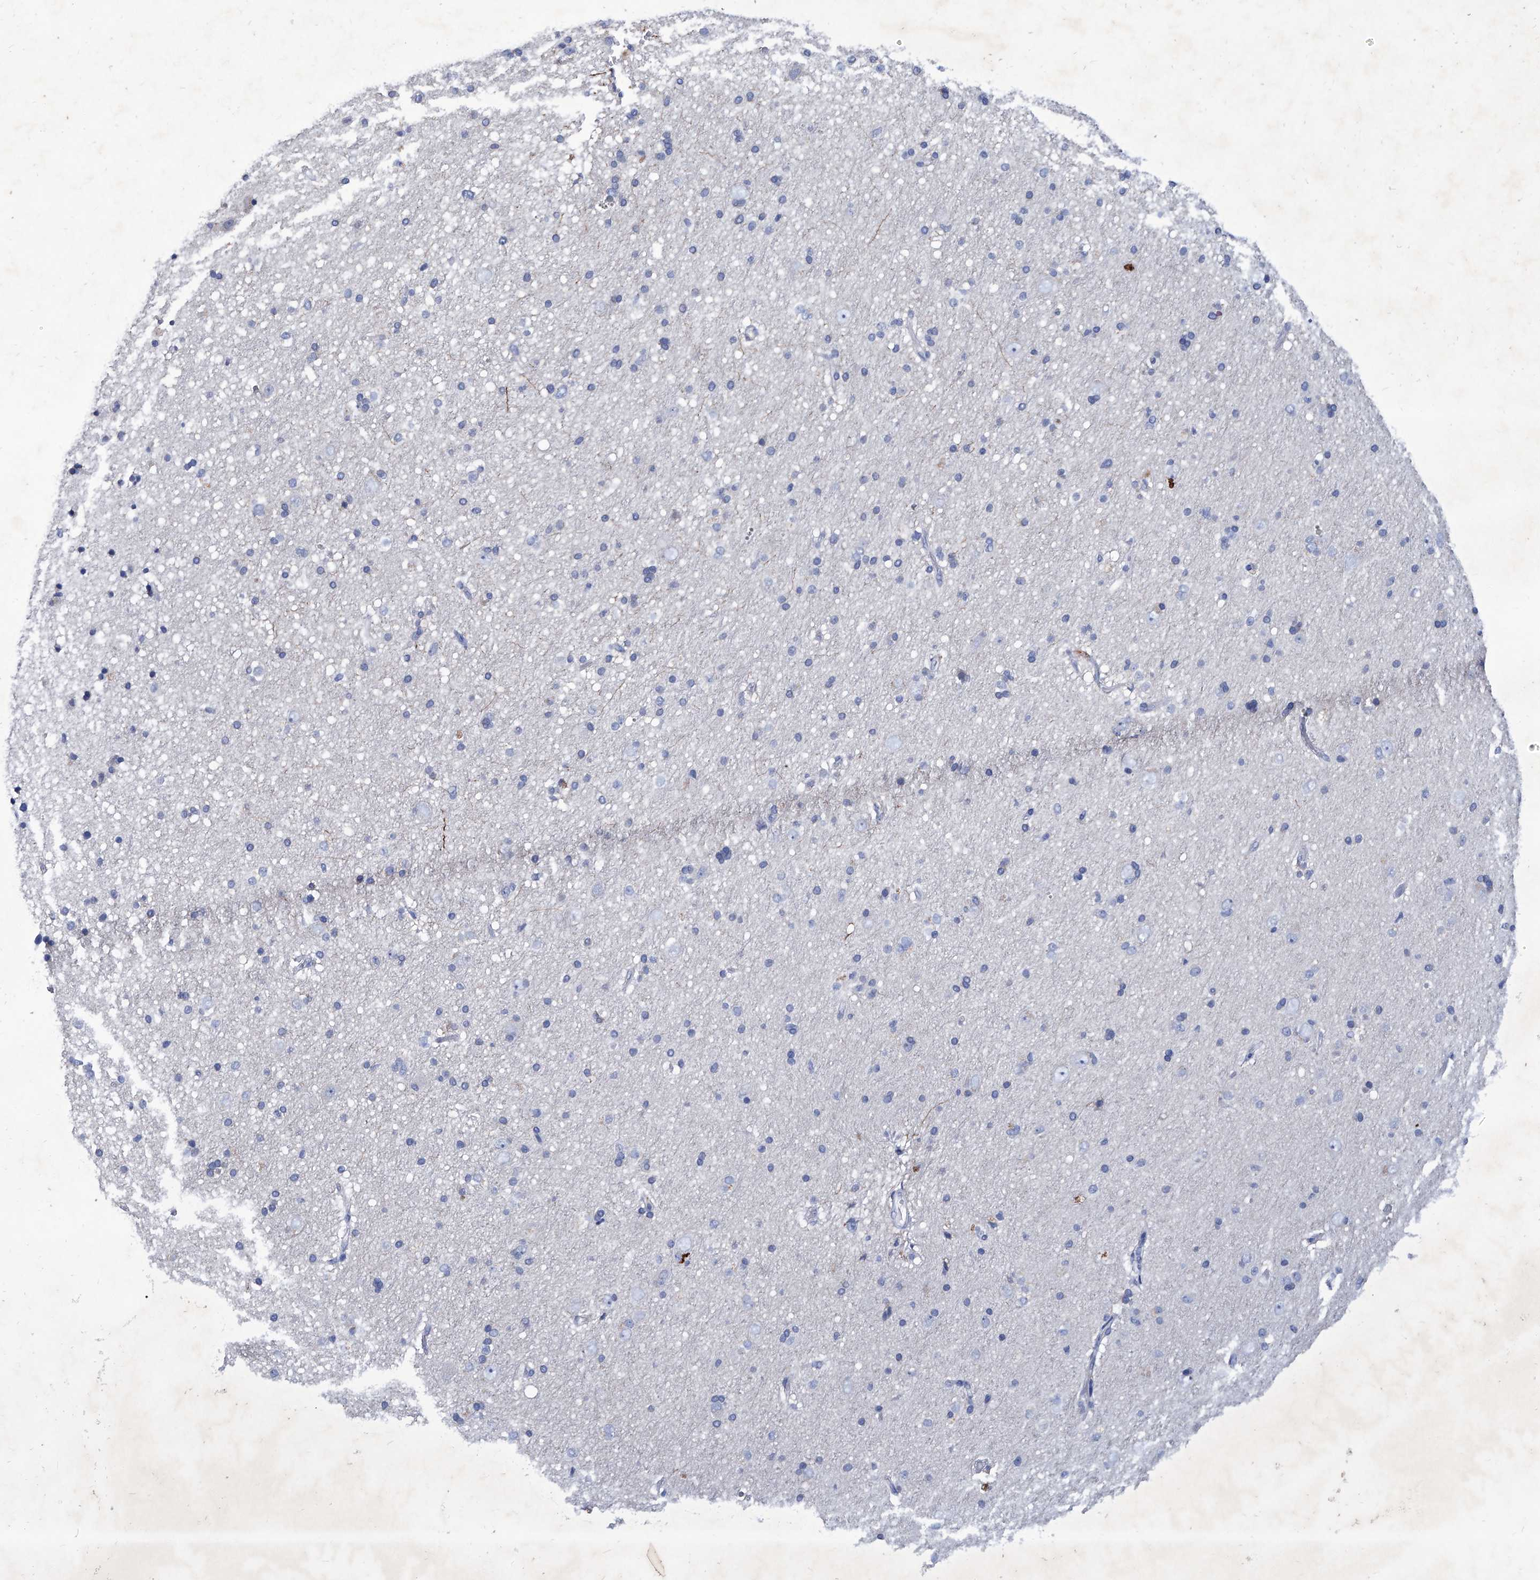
{"staining": {"intensity": "negative", "quantity": "none", "location": "none"}, "tissue": "cerebral cortex", "cell_type": "Endothelial cells", "image_type": "normal", "snomed": [{"axis": "morphology", "description": "Normal tissue, NOS"}, {"axis": "topography", "description": "Cerebral cortex"}], "caption": "IHC photomicrograph of normal cerebral cortex stained for a protein (brown), which demonstrates no expression in endothelial cells.", "gene": "KLHL17", "patient": {"sex": "male", "age": 34}}